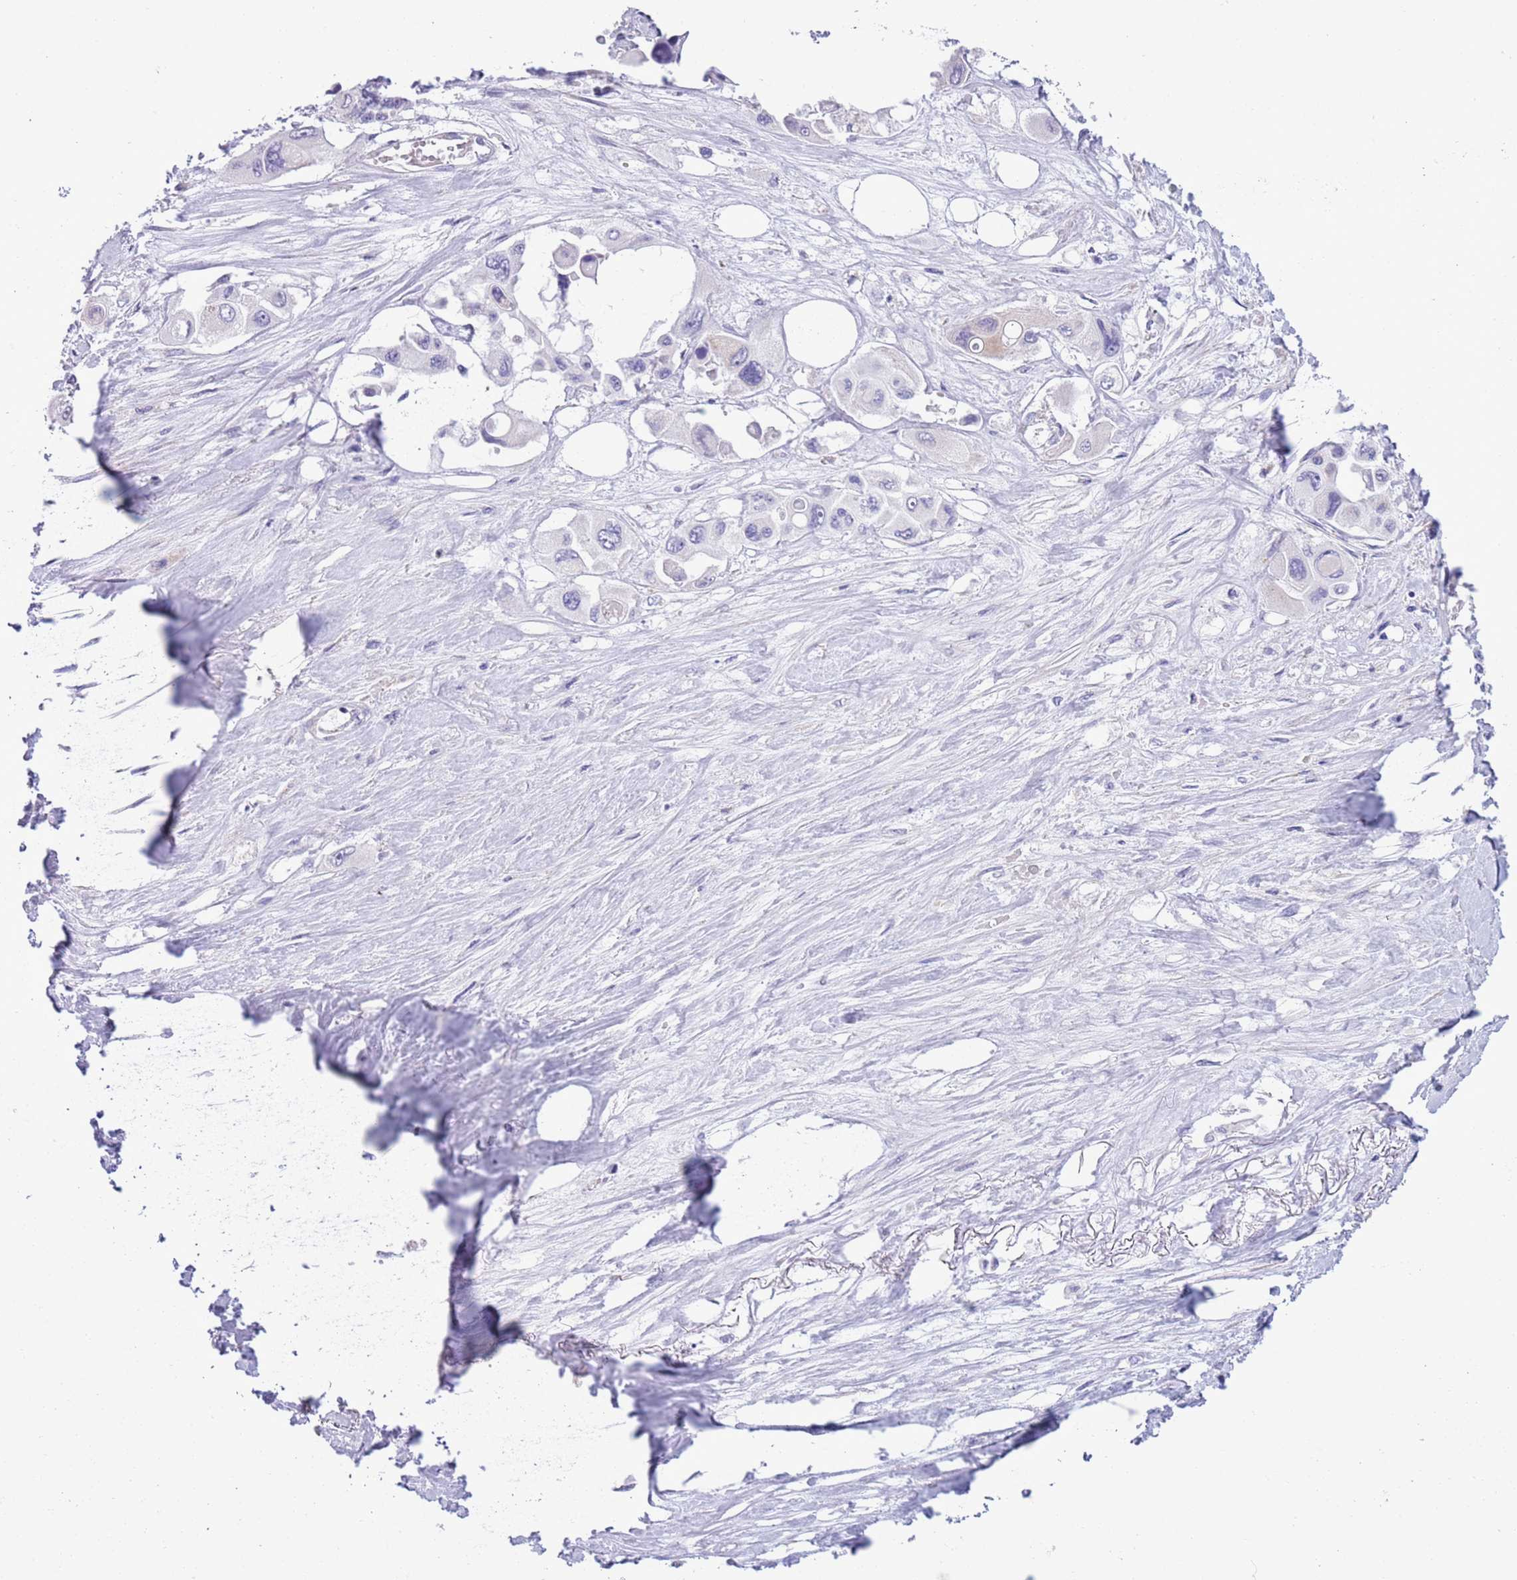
{"staining": {"intensity": "negative", "quantity": "none", "location": "none"}, "tissue": "pancreatic cancer", "cell_type": "Tumor cells", "image_type": "cancer", "snomed": [{"axis": "morphology", "description": "Adenocarcinoma, NOS"}, {"axis": "topography", "description": "Pancreas"}], "caption": "DAB immunohistochemical staining of pancreatic adenocarcinoma reveals no significant expression in tumor cells.", "gene": "MOCOS", "patient": {"sex": "male", "age": 92}}